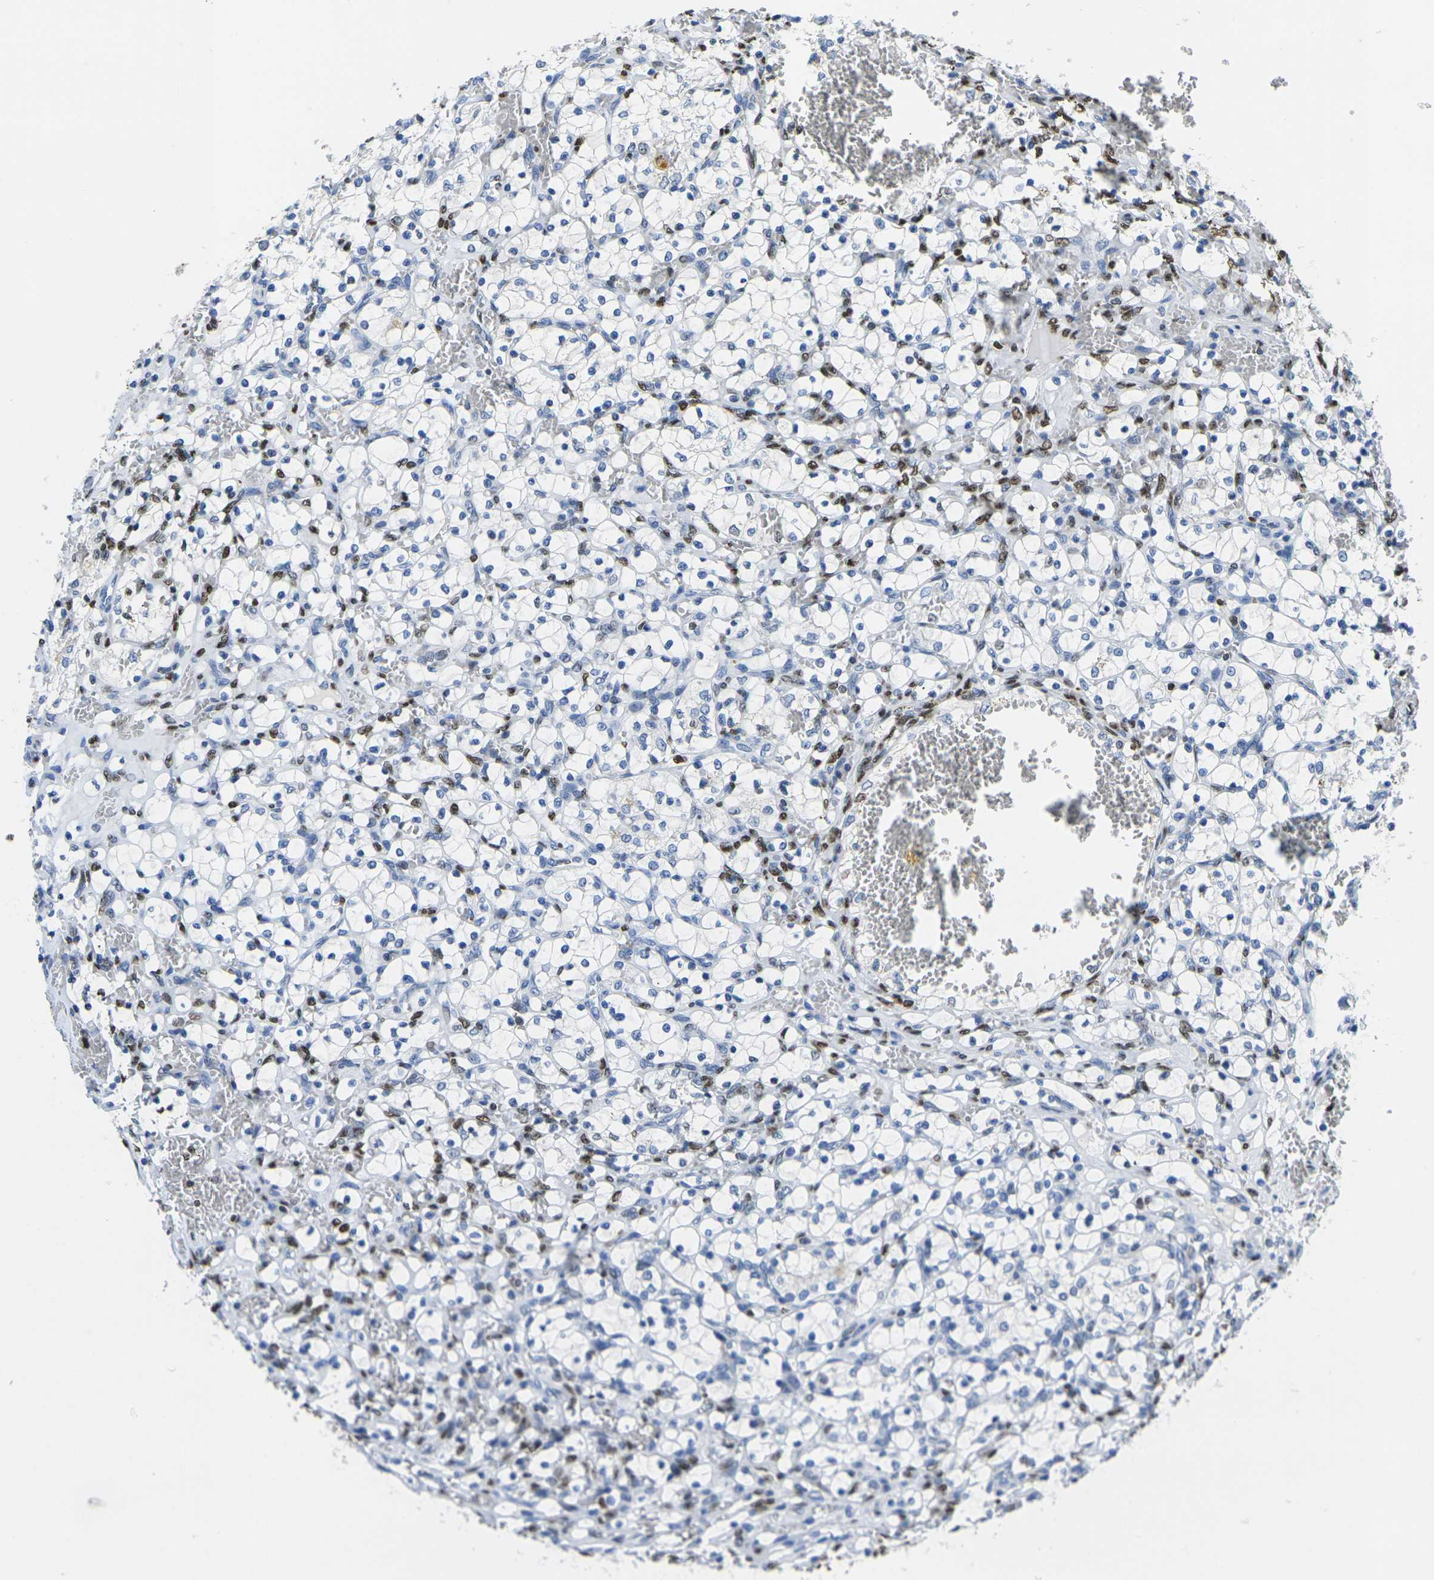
{"staining": {"intensity": "strong", "quantity": "<25%", "location": "nuclear"}, "tissue": "renal cancer", "cell_type": "Tumor cells", "image_type": "cancer", "snomed": [{"axis": "morphology", "description": "Adenocarcinoma, NOS"}, {"axis": "topography", "description": "Kidney"}], "caption": "Protein staining reveals strong nuclear expression in approximately <25% of tumor cells in renal adenocarcinoma.", "gene": "DRAXIN", "patient": {"sex": "female", "age": 69}}